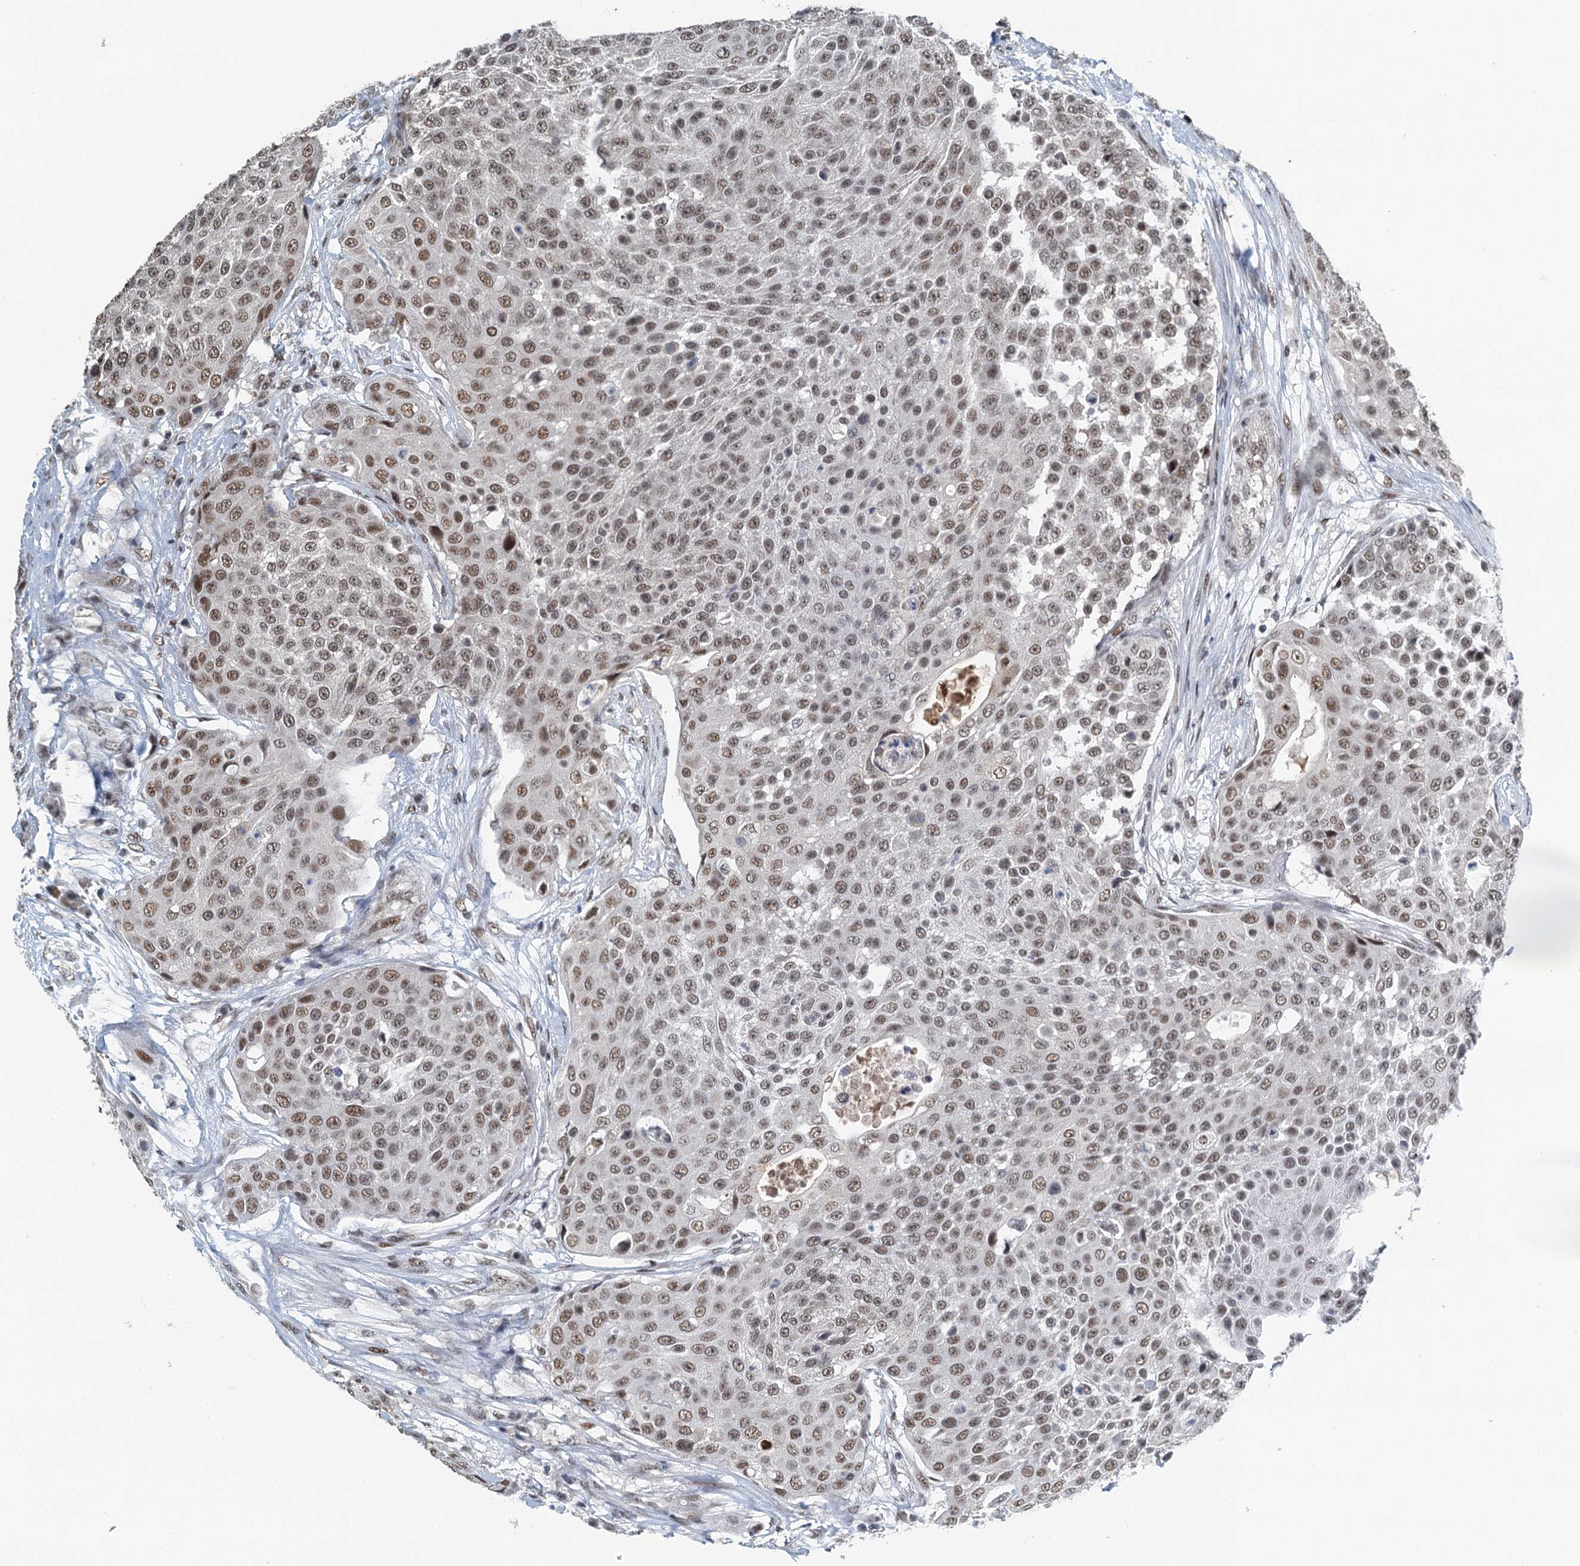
{"staining": {"intensity": "moderate", "quantity": ">75%", "location": "nuclear"}, "tissue": "urothelial cancer", "cell_type": "Tumor cells", "image_type": "cancer", "snomed": [{"axis": "morphology", "description": "Urothelial carcinoma, High grade"}, {"axis": "topography", "description": "Urinary bladder"}], "caption": "Urothelial cancer was stained to show a protein in brown. There is medium levels of moderate nuclear expression in about >75% of tumor cells. The staining is performed using DAB (3,3'-diaminobenzidine) brown chromogen to label protein expression. The nuclei are counter-stained blue using hematoxylin.", "gene": "MTA3", "patient": {"sex": "female", "age": 63}}